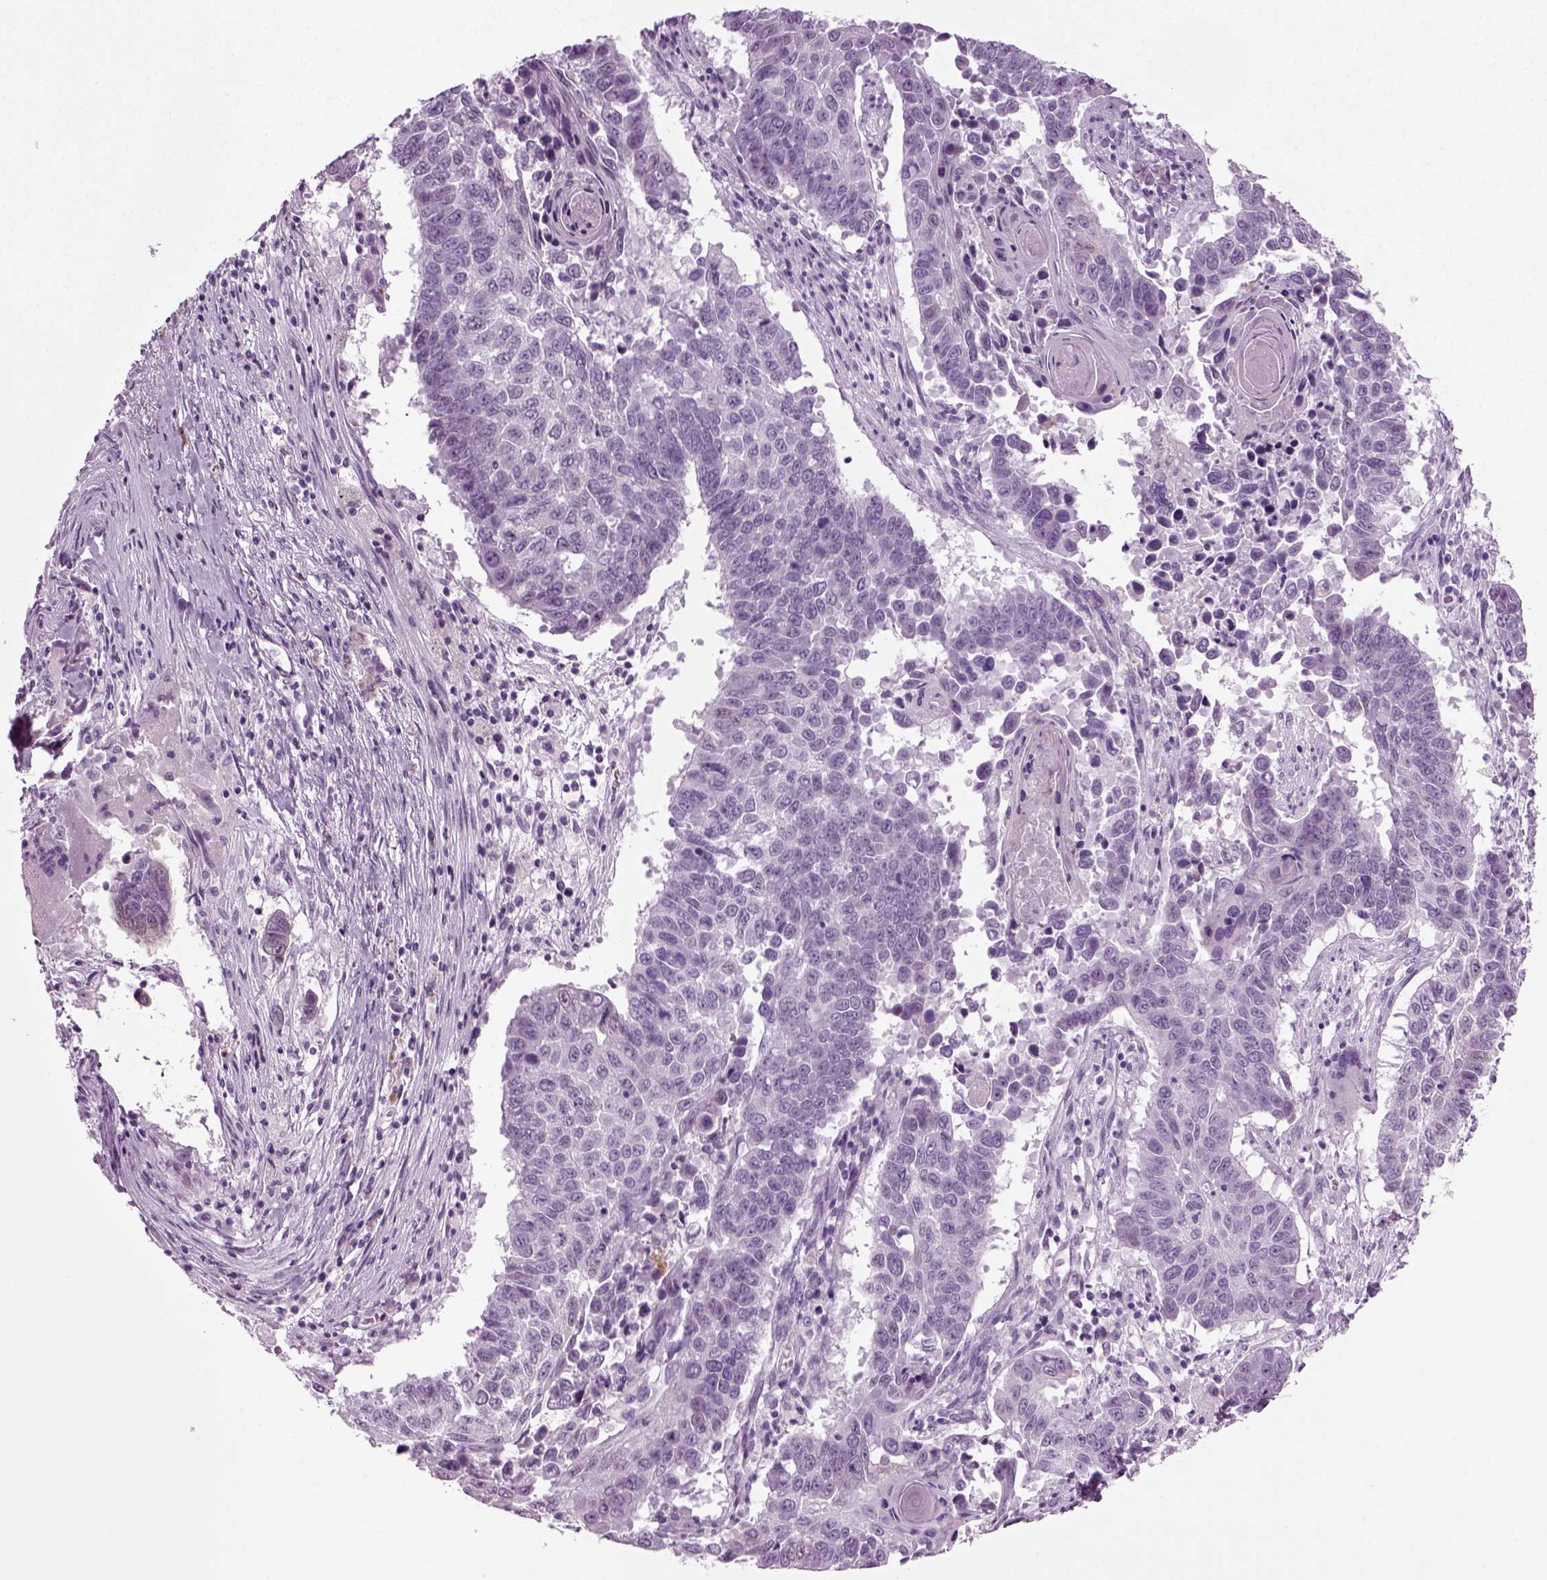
{"staining": {"intensity": "negative", "quantity": "none", "location": "none"}, "tissue": "lung cancer", "cell_type": "Tumor cells", "image_type": "cancer", "snomed": [{"axis": "morphology", "description": "Squamous cell carcinoma, NOS"}, {"axis": "topography", "description": "Lung"}], "caption": "This is an immunohistochemistry photomicrograph of lung cancer (squamous cell carcinoma). There is no positivity in tumor cells.", "gene": "PRLH", "patient": {"sex": "male", "age": 73}}